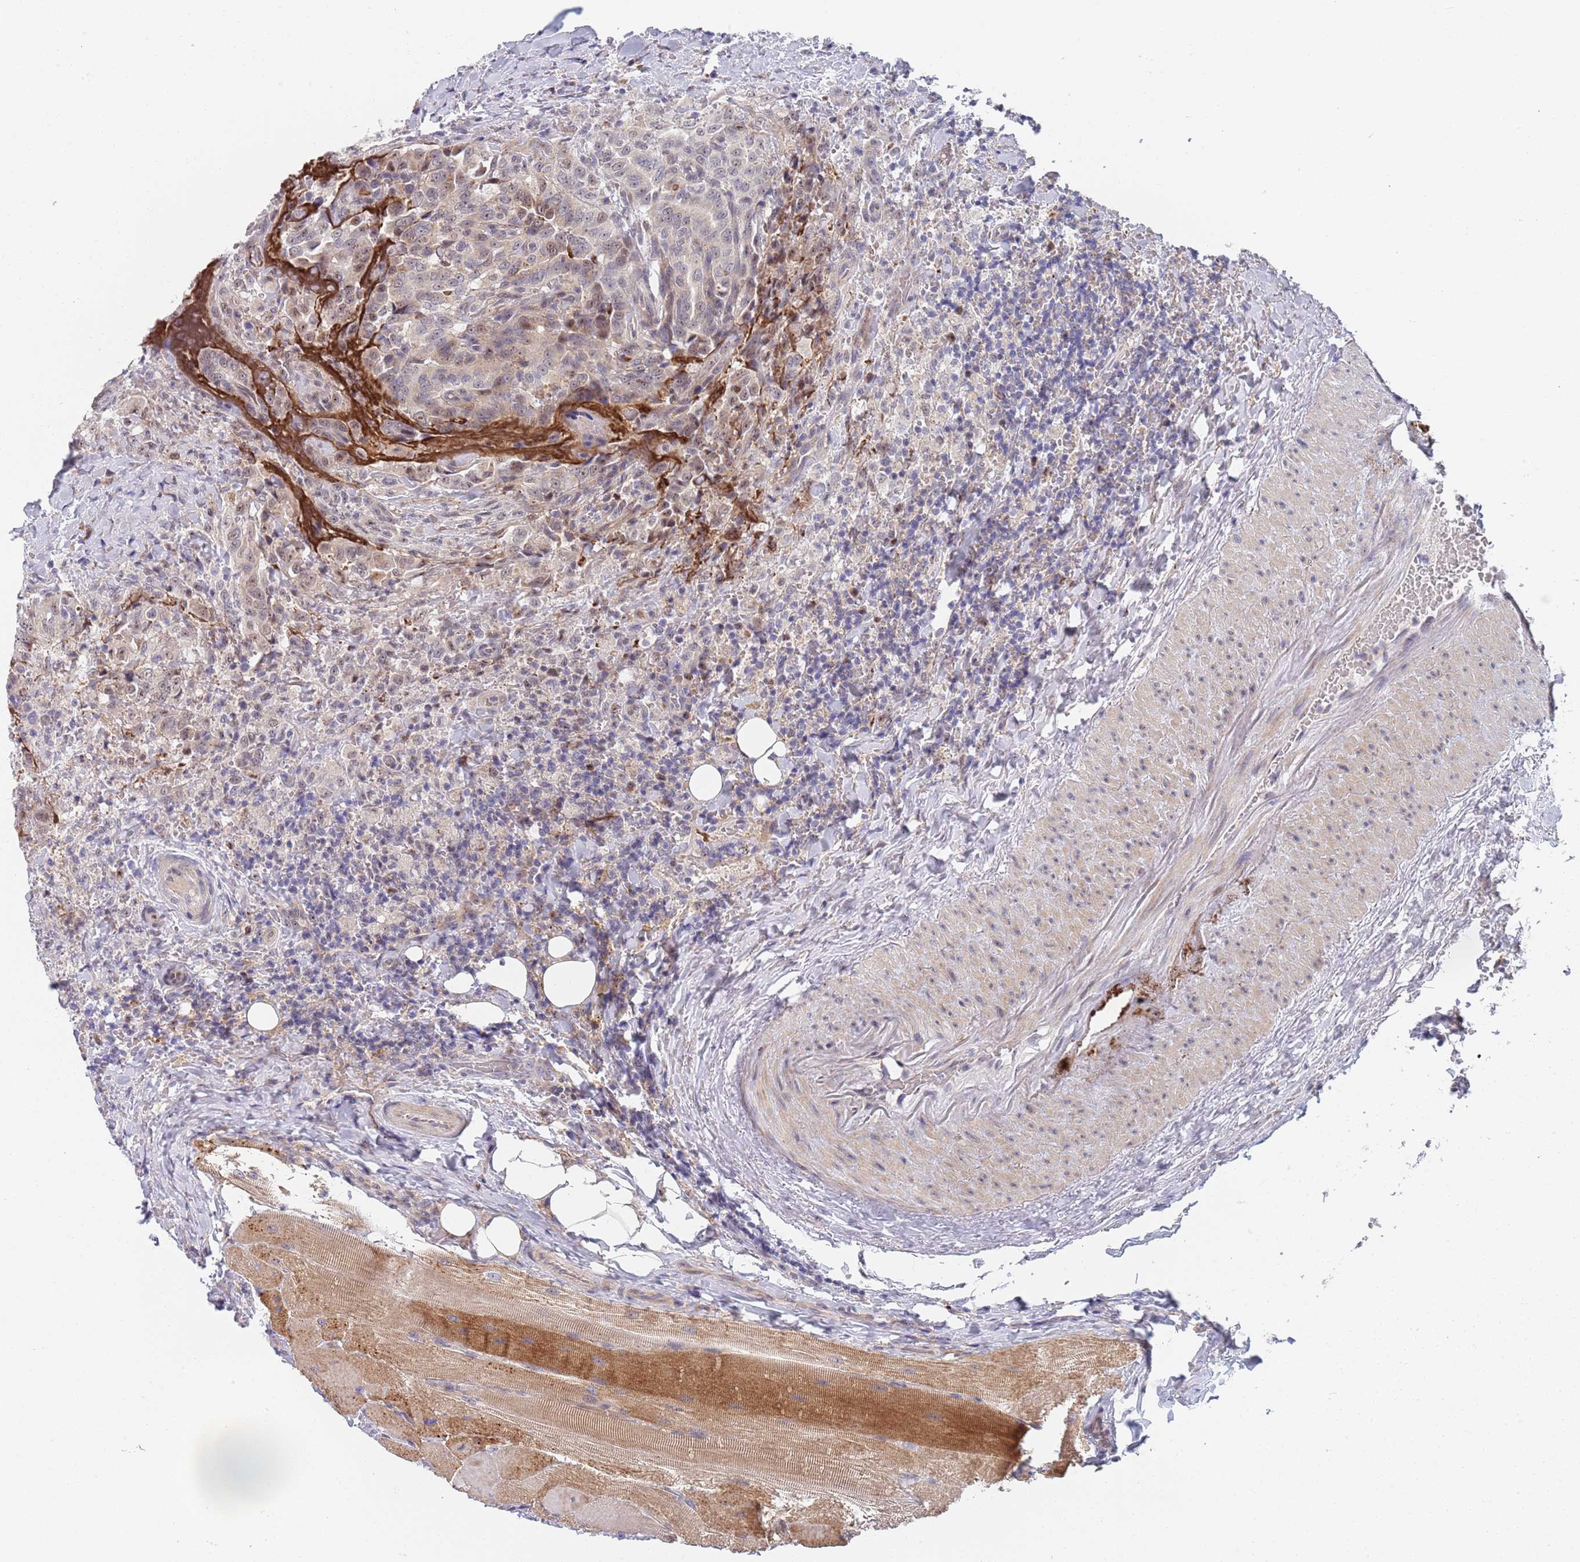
{"staining": {"intensity": "negative", "quantity": "none", "location": "none"}, "tissue": "thyroid cancer", "cell_type": "Tumor cells", "image_type": "cancer", "snomed": [{"axis": "morphology", "description": "Papillary adenocarcinoma, NOS"}, {"axis": "topography", "description": "Thyroid gland"}], "caption": "Immunohistochemistry (IHC) of human thyroid cancer shows no positivity in tumor cells.", "gene": "PLCL2", "patient": {"sex": "male", "age": 61}}